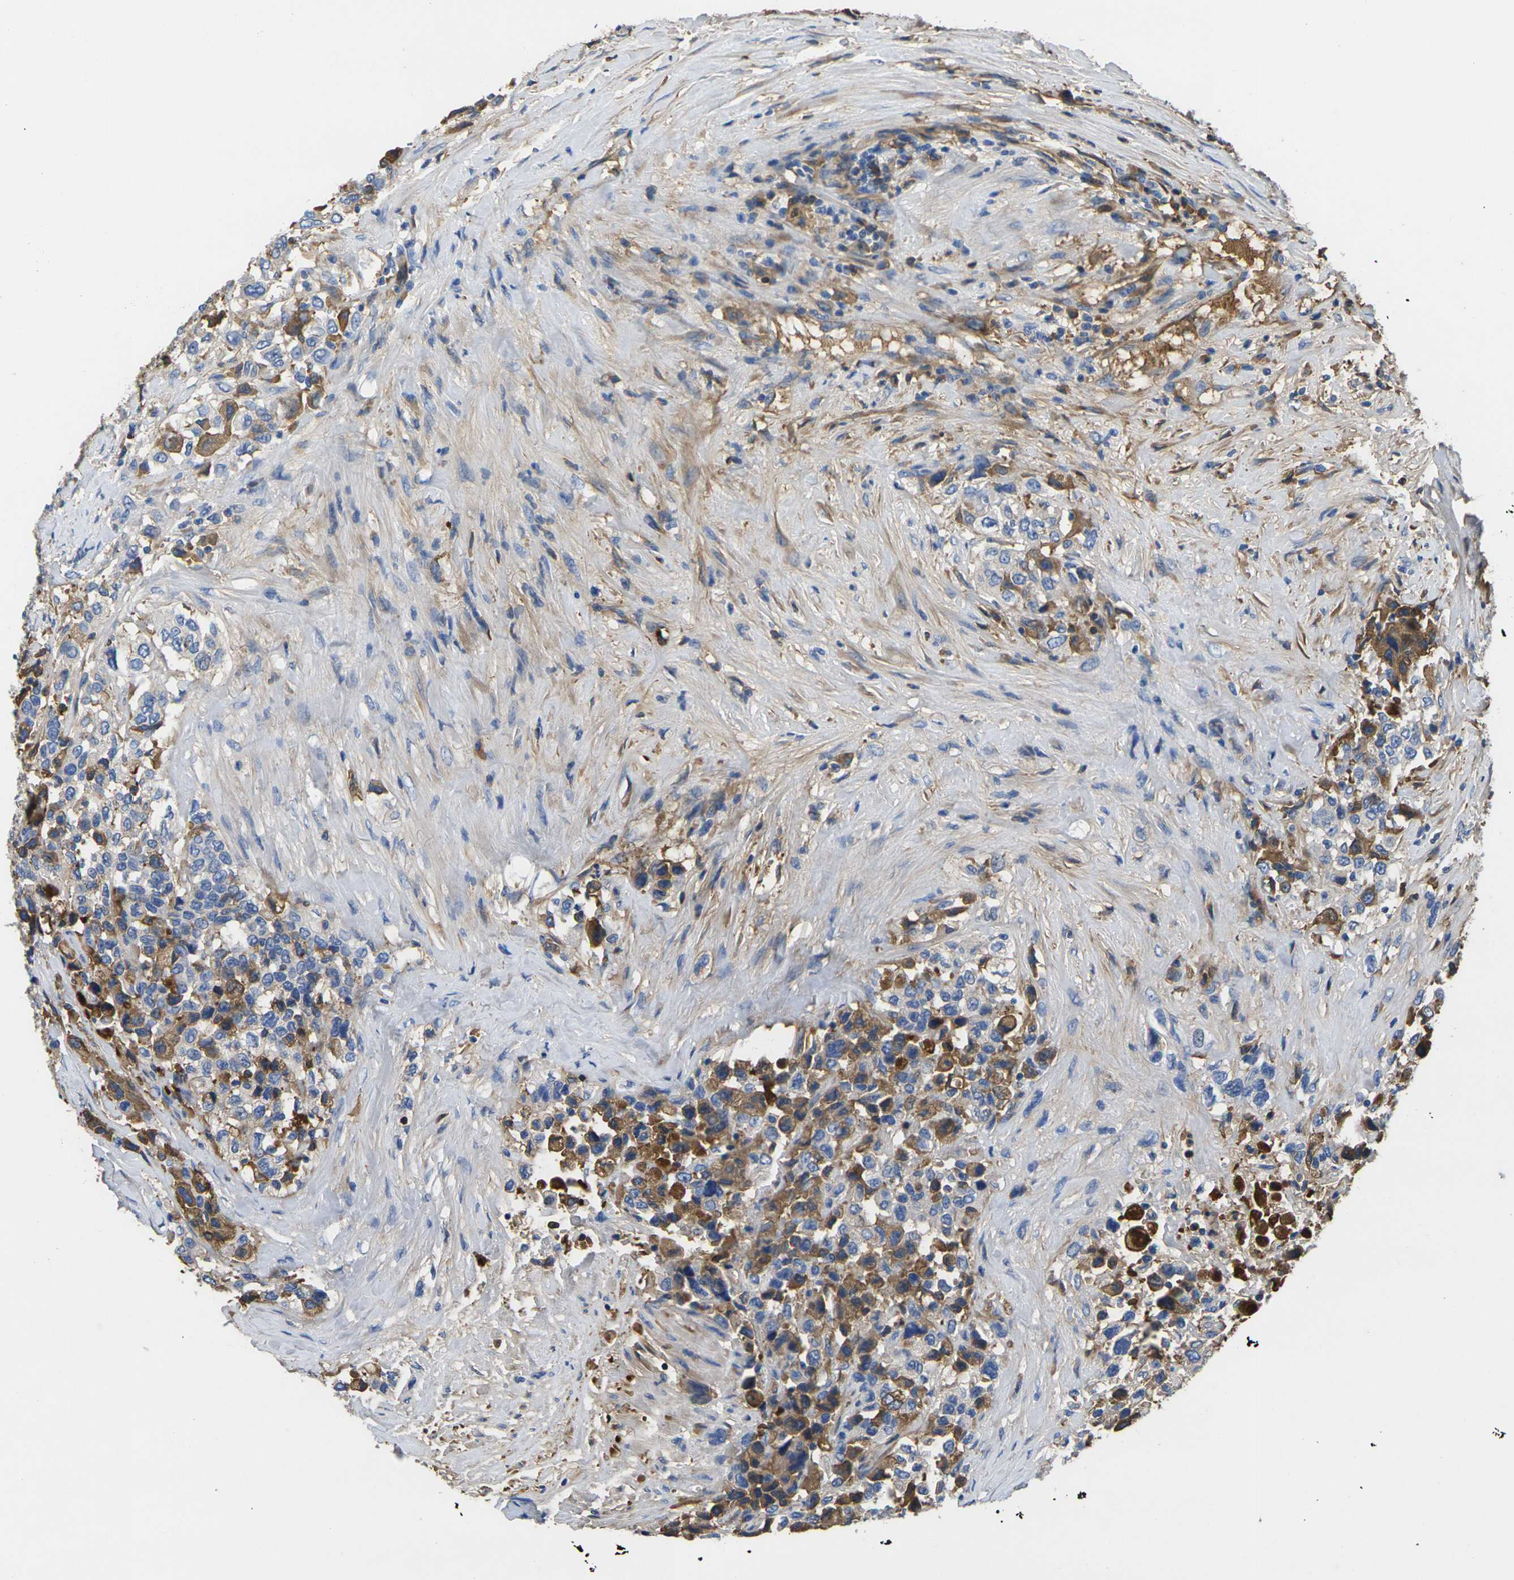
{"staining": {"intensity": "moderate", "quantity": "25%-75%", "location": "cytoplasmic/membranous"}, "tissue": "urothelial cancer", "cell_type": "Tumor cells", "image_type": "cancer", "snomed": [{"axis": "morphology", "description": "Urothelial carcinoma, High grade"}, {"axis": "topography", "description": "Urinary bladder"}], "caption": "IHC (DAB) staining of urothelial cancer shows moderate cytoplasmic/membranous protein staining in approximately 25%-75% of tumor cells.", "gene": "GREM2", "patient": {"sex": "female", "age": 80}}